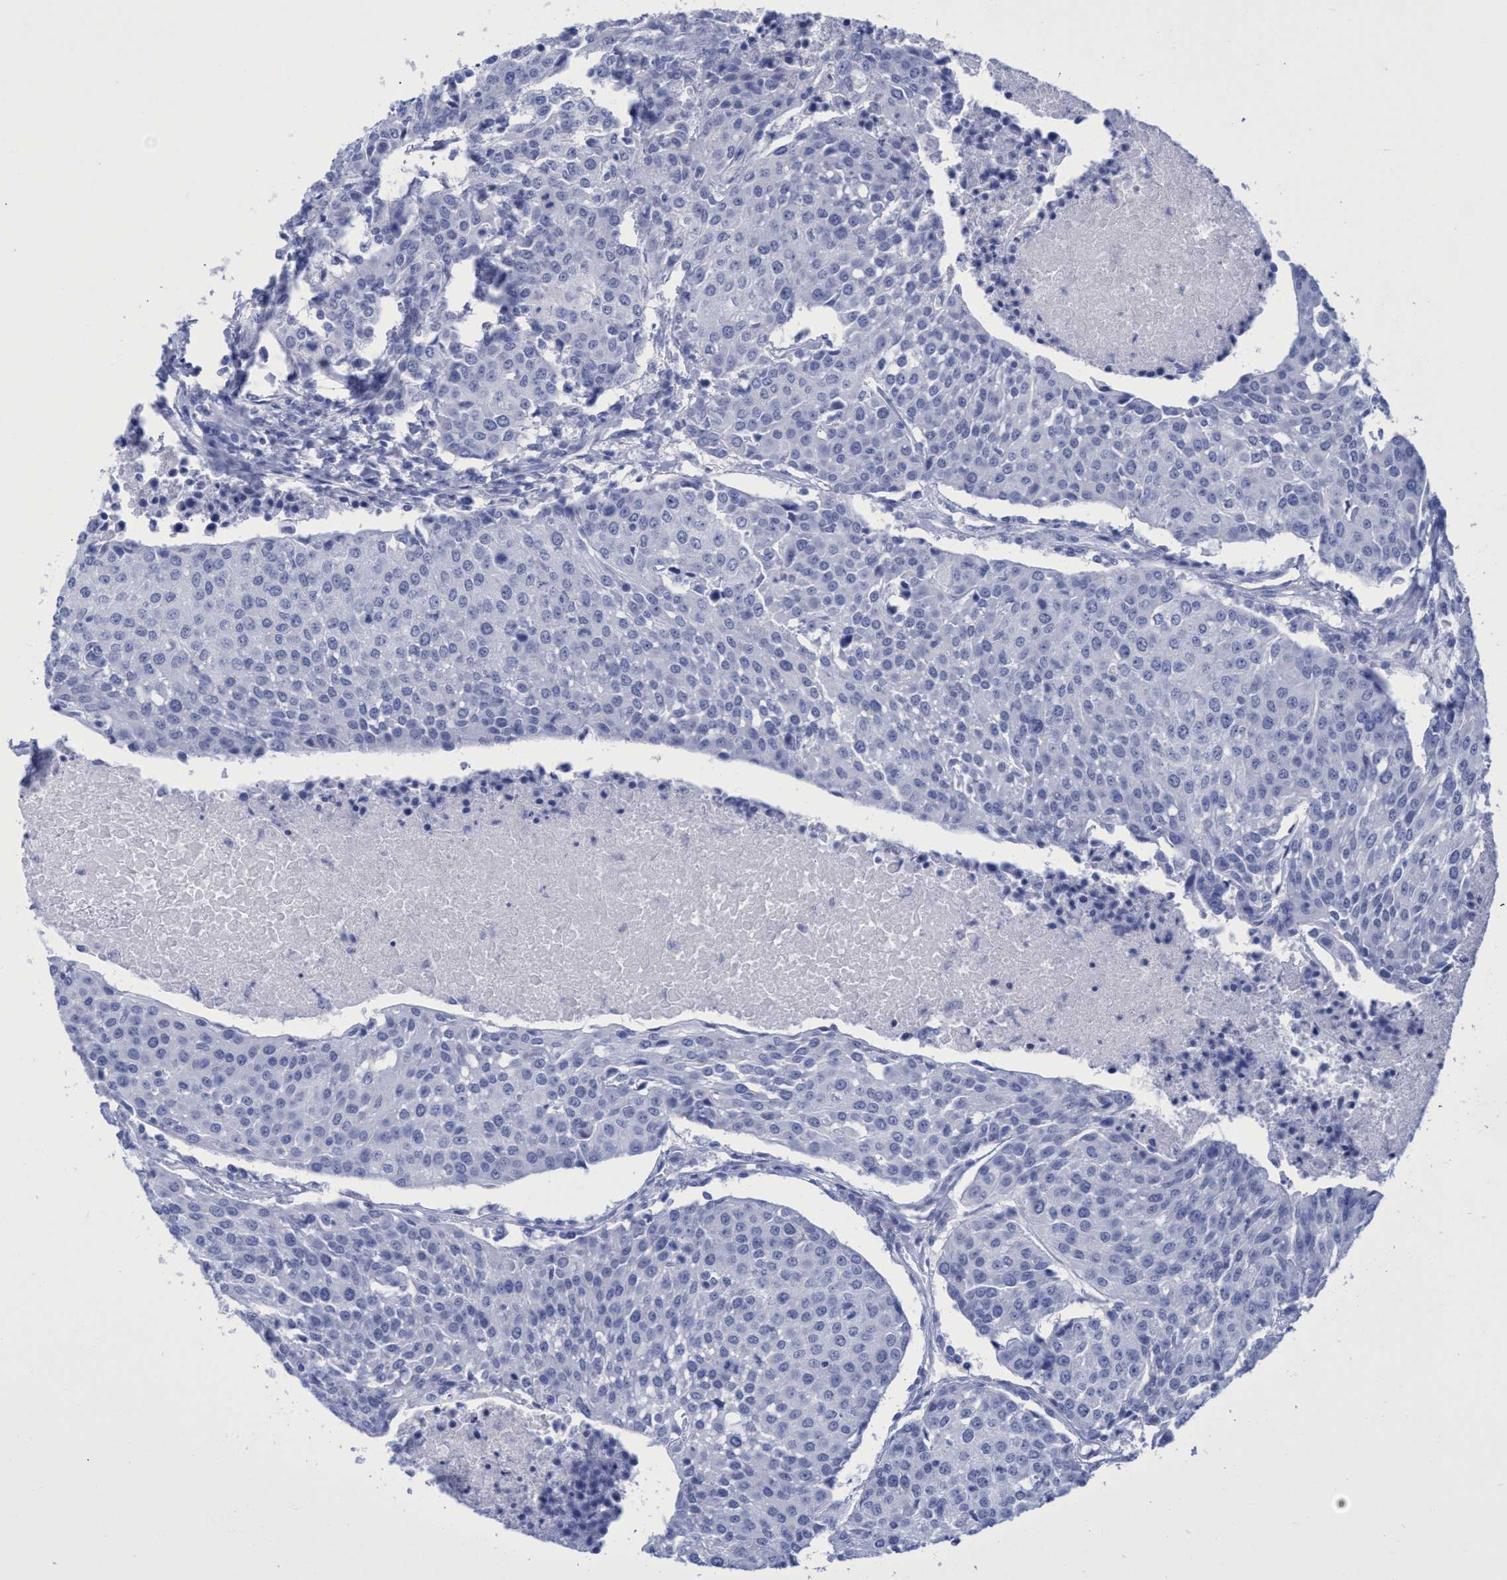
{"staining": {"intensity": "negative", "quantity": "none", "location": "none"}, "tissue": "urothelial cancer", "cell_type": "Tumor cells", "image_type": "cancer", "snomed": [{"axis": "morphology", "description": "Urothelial carcinoma, High grade"}, {"axis": "topography", "description": "Urinary bladder"}], "caption": "Histopathology image shows no protein positivity in tumor cells of urothelial cancer tissue. (DAB (3,3'-diaminobenzidine) IHC visualized using brightfield microscopy, high magnification).", "gene": "INSL6", "patient": {"sex": "female", "age": 85}}